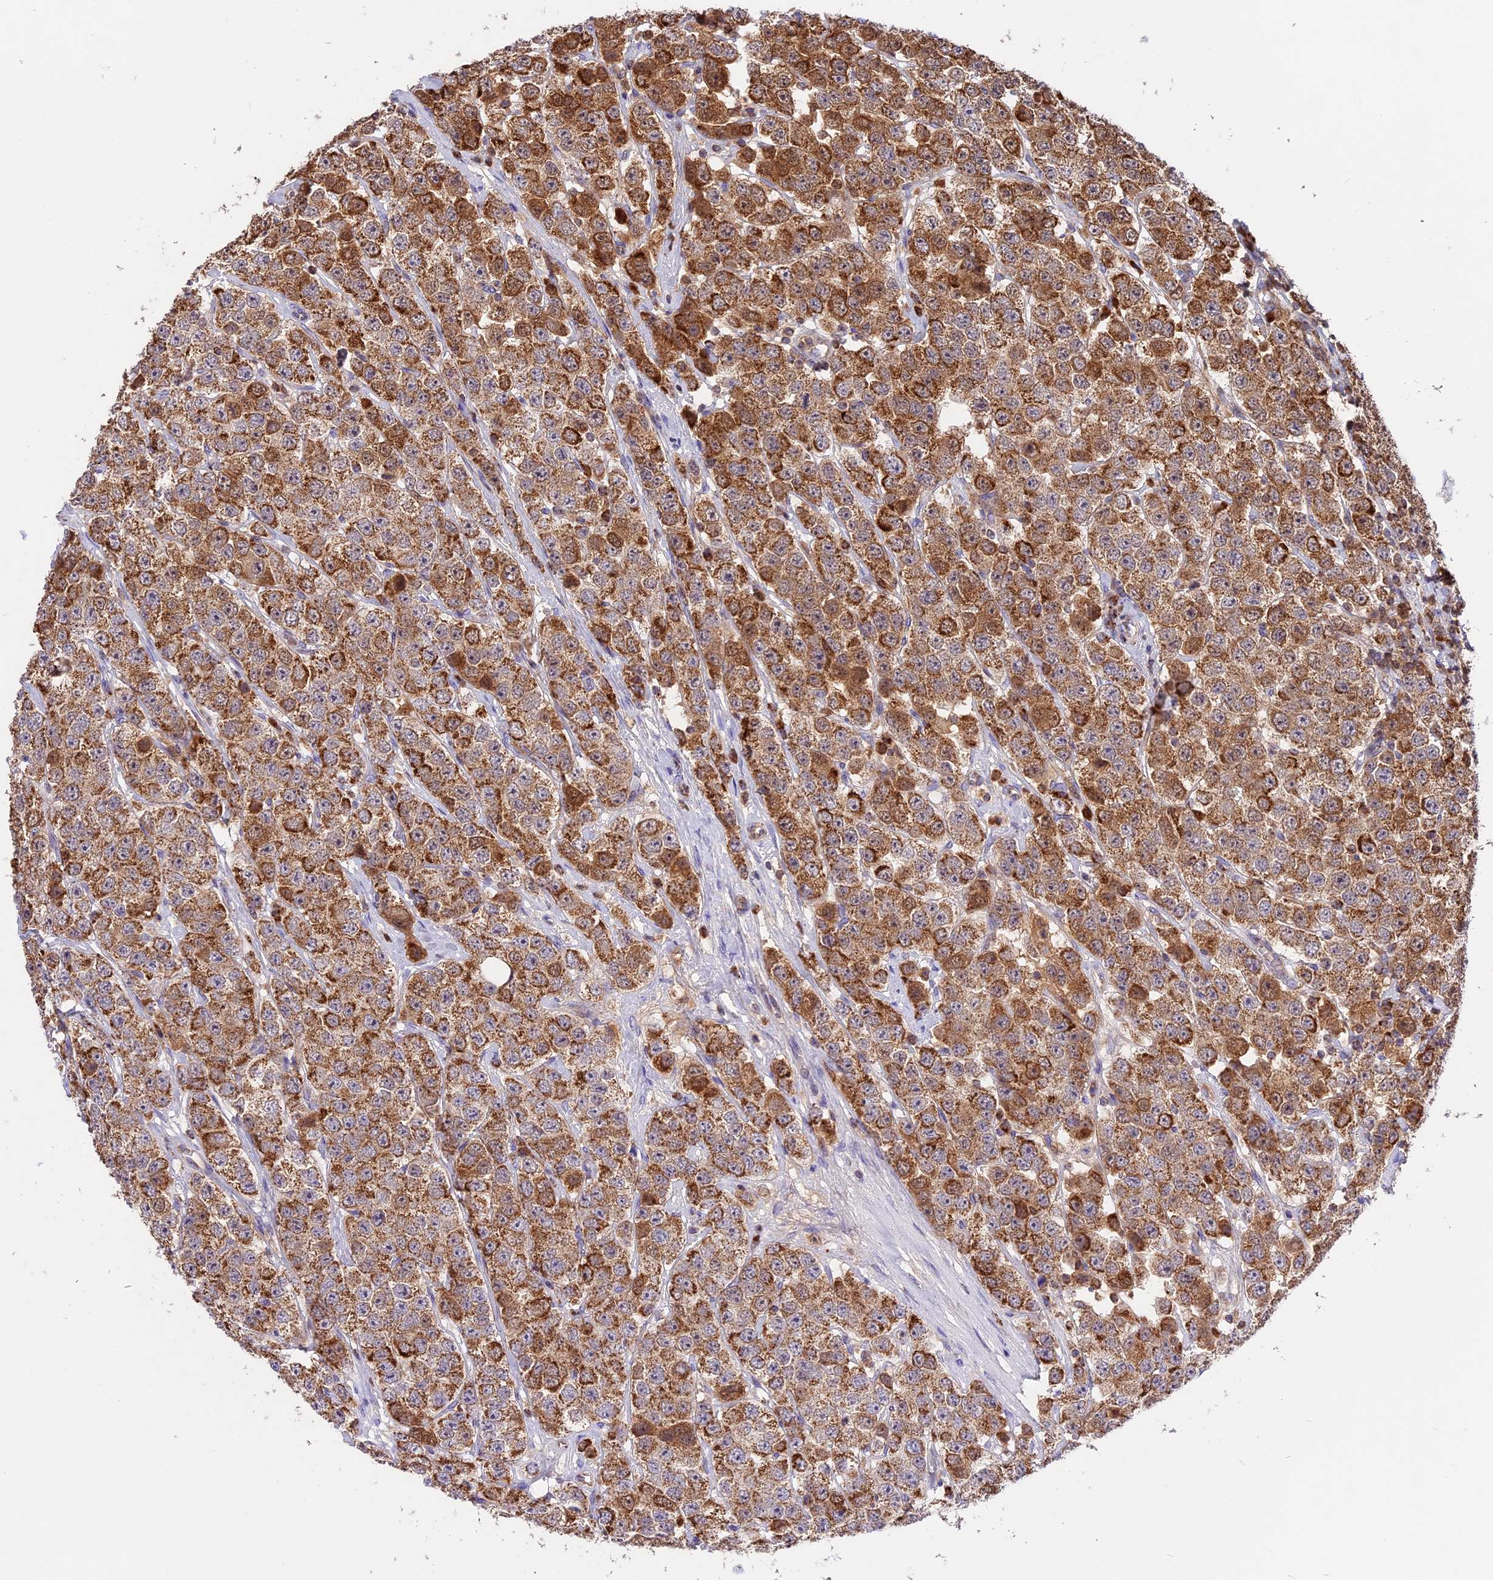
{"staining": {"intensity": "moderate", "quantity": "25%-75%", "location": "cytoplasmic/membranous"}, "tissue": "testis cancer", "cell_type": "Tumor cells", "image_type": "cancer", "snomed": [{"axis": "morphology", "description": "Seminoma, NOS"}, {"axis": "topography", "description": "Testis"}], "caption": "This histopathology image reveals testis cancer stained with IHC to label a protein in brown. The cytoplasmic/membranous of tumor cells show moderate positivity for the protein. Nuclei are counter-stained blue.", "gene": "COX17", "patient": {"sex": "male", "age": 28}}